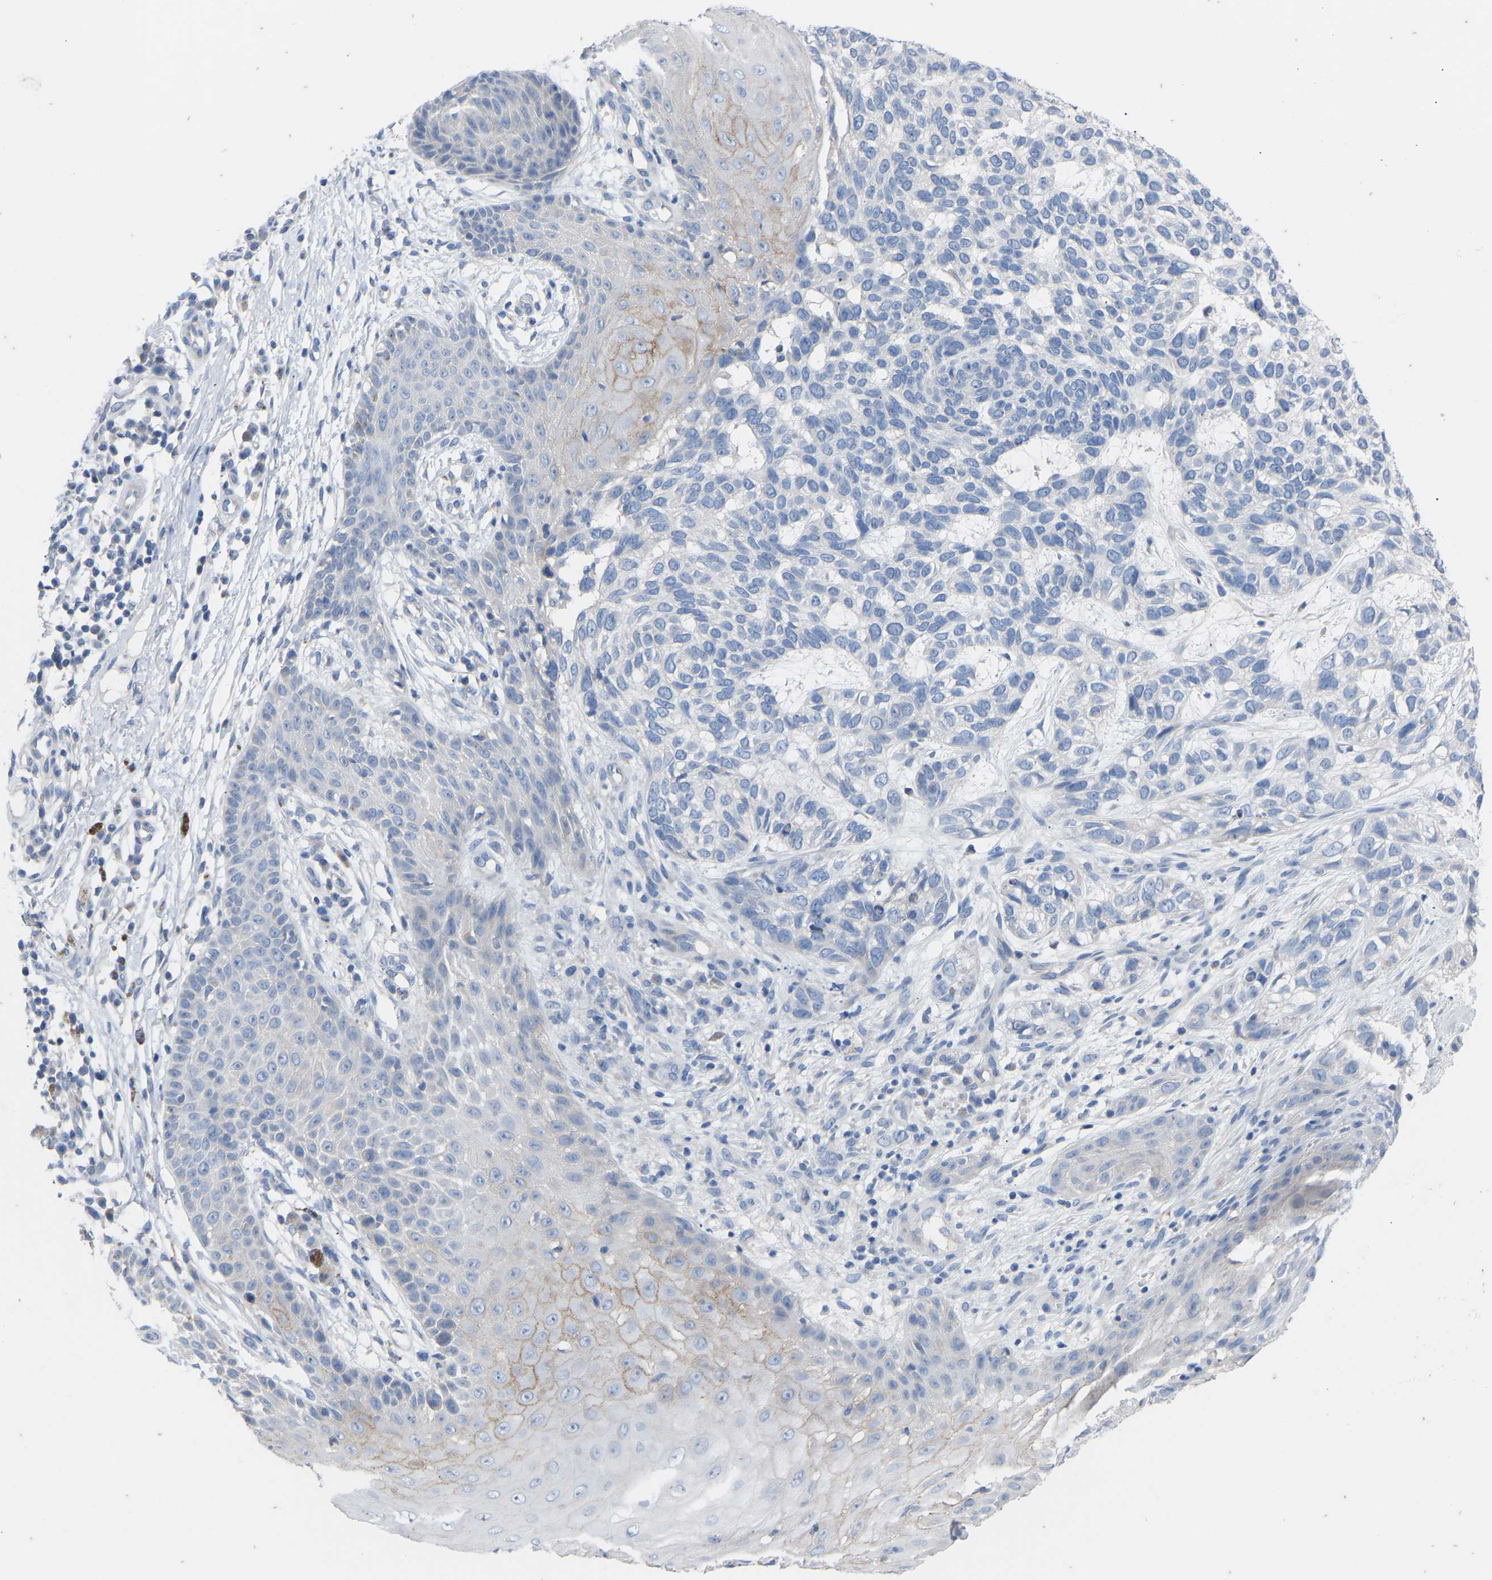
{"staining": {"intensity": "negative", "quantity": "none", "location": "none"}, "tissue": "skin cancer", "cell_type": "Tumor cells", "image_type": "cancer", "snomed": [{"axis": "morphology", "description": "Normal tissue, NOS"}, {"axis": "morphology", "description": "Basal cell carcinoma"}, {"axis": "topography", "description": "Skin"}], "caption": "Immunohistochemical staining of human skin cancer (basal cell carcinoma) demonstrates no significant expression in tumor cells. The staining is performed using DAB brown chromogen with nuclei counter-stained in using hematoxylin.", "gene": "OLIG2", "patient": {"sex": "male", "age": 79}}